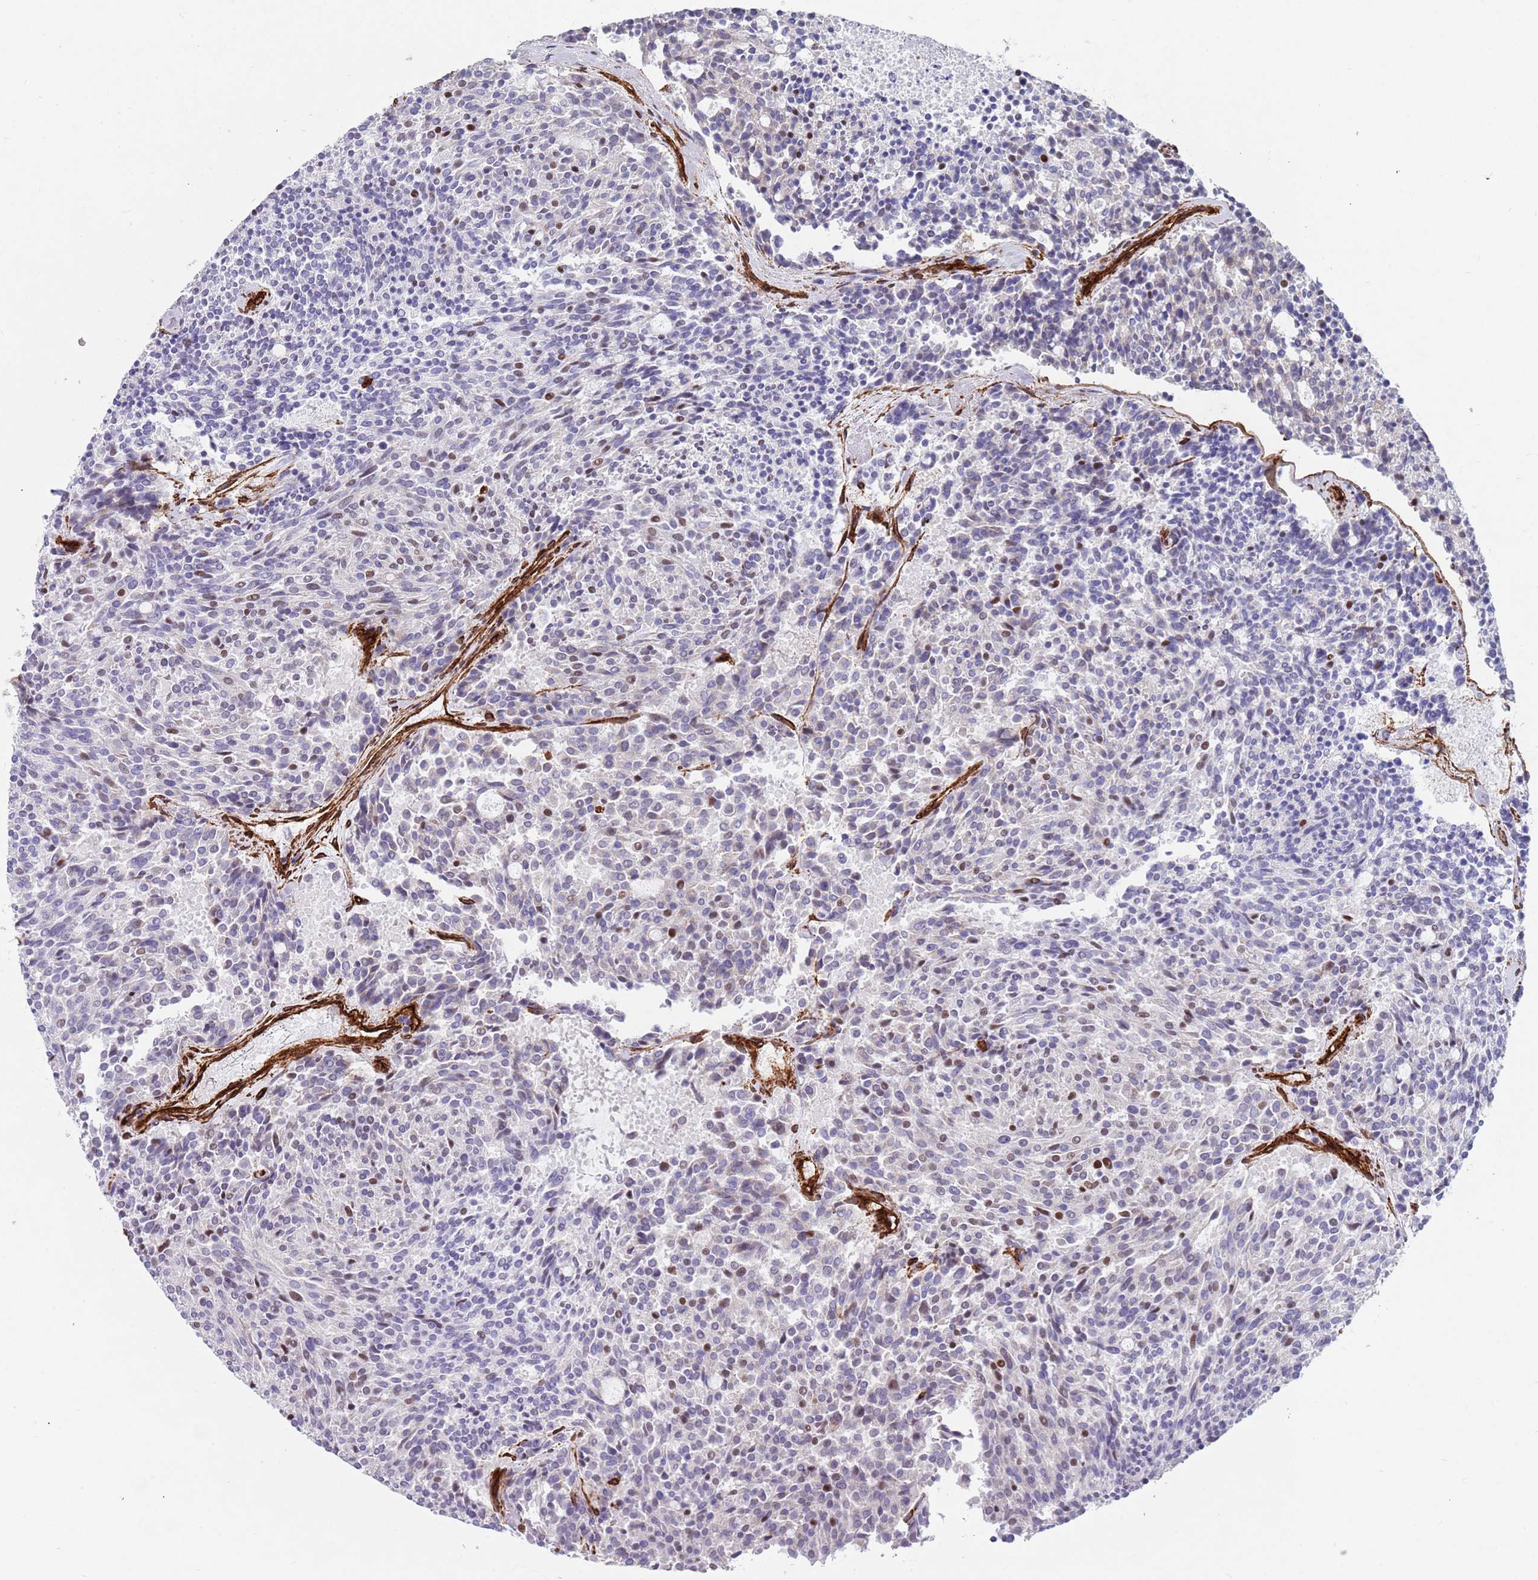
{"staining": {"intensity": "negative", "quantity": "none", "location": "none"}, "tissue": "carcinoid", "cell_type": "Tumor cells", "image_type": "cancer", "snomed": [{"axis": "morphology", "description": "Carcinoid, malignant, NOS"}, {"axis": "topography", "description": "Pancreas"}], "caption": "The image shows no staining of tumor cells in malignant carcinoid.", "gene": "CAV2", "patient": {"sex": "female", "age": 54}}